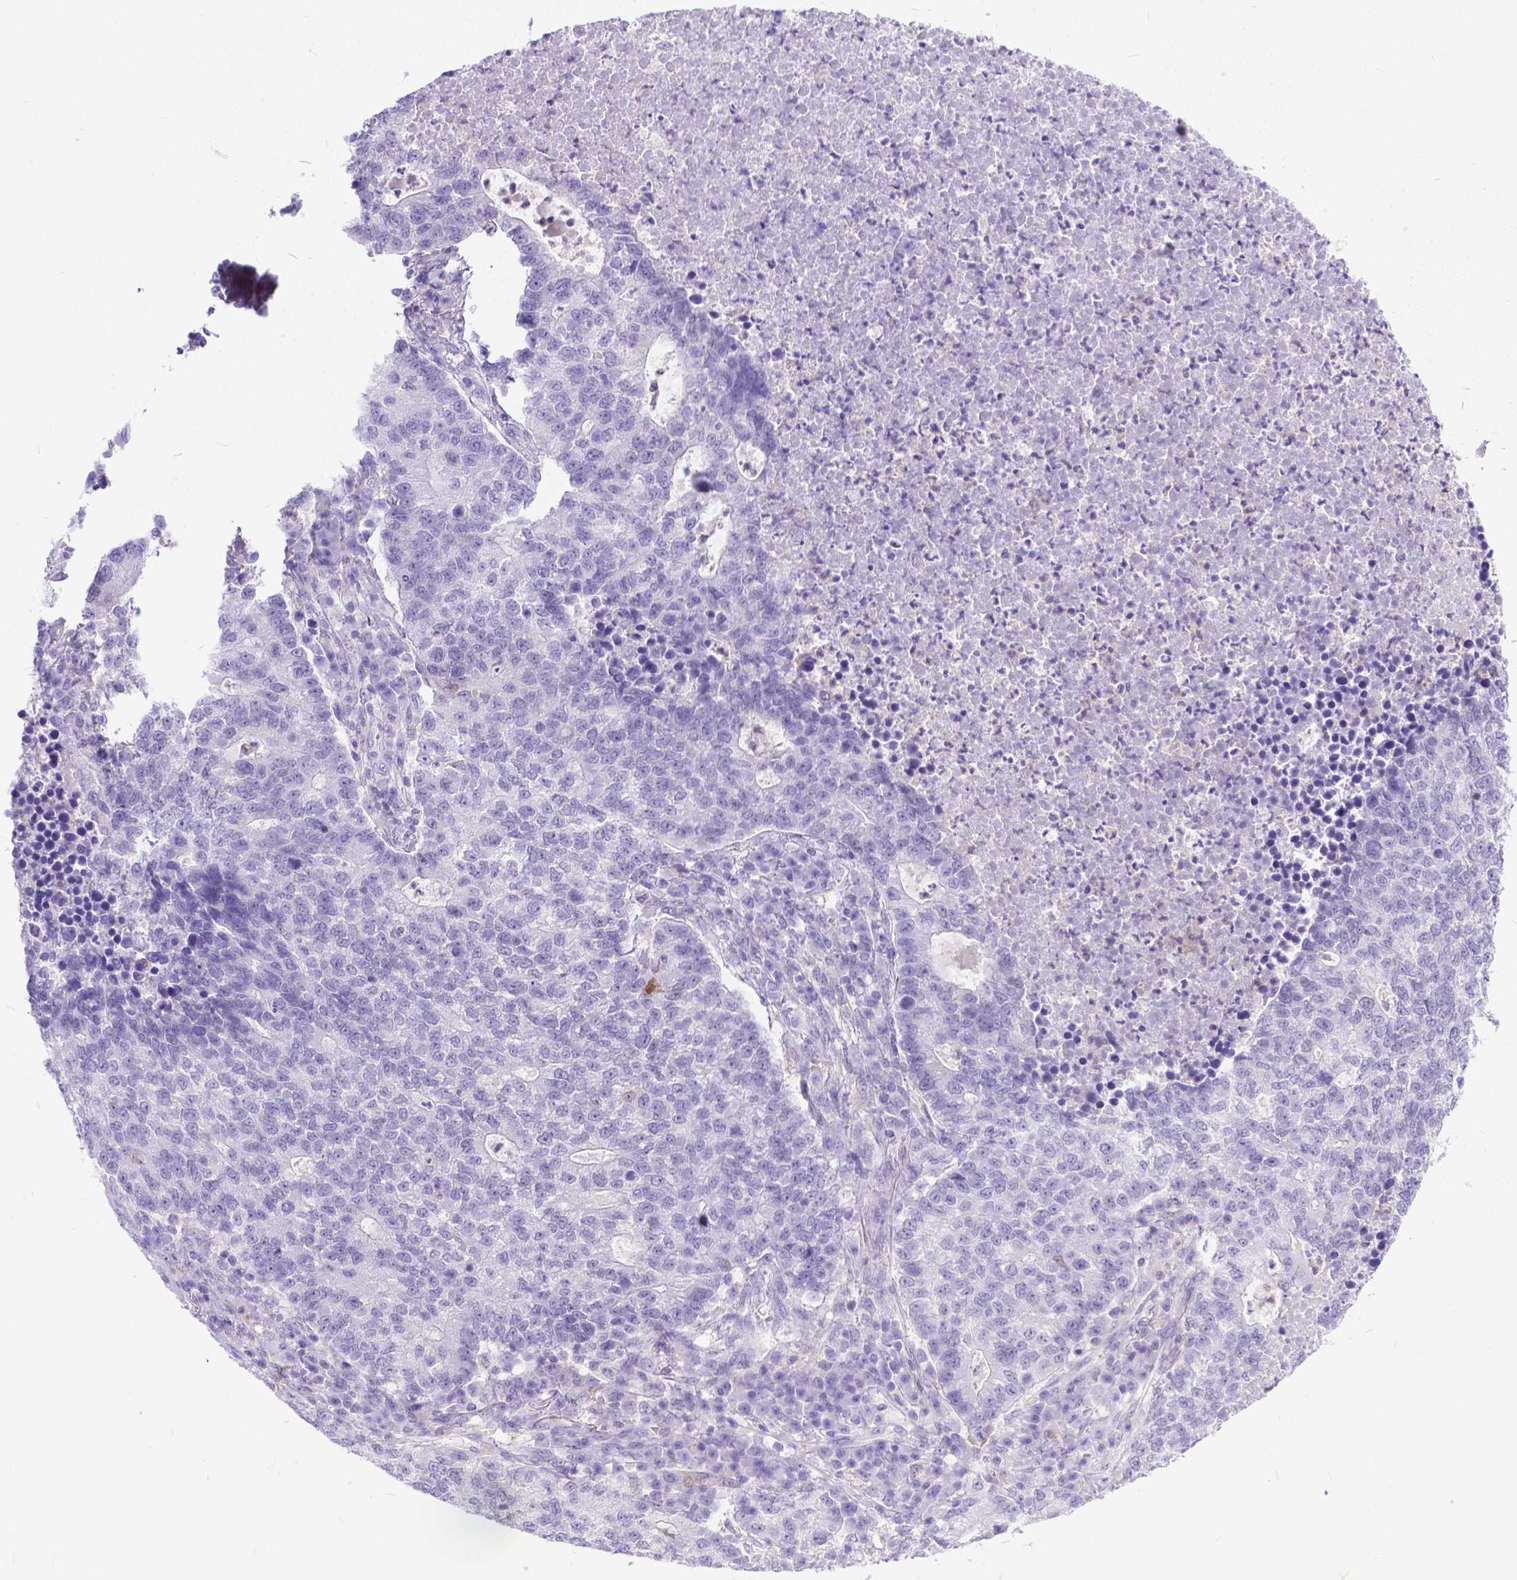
{"staining": {"intensity": "negative", "quantity": "none", "location": "none"}, "tissue": "lung cancer", "cell_type": "Tumor cells", "image_type": "cancer", "snomed": [{"axis": "morphology", "description": "Adenocarcinoma, NOS"}, {"axis": "topography", "description": "Lung"}], "caption": "A high-resolution image shows IHC staining of lung adenocarcinoma, which exhibits no significant staining in tumor cells.", "gene": "TMEM169", "patient": {"sex": "male", "age": 57}}